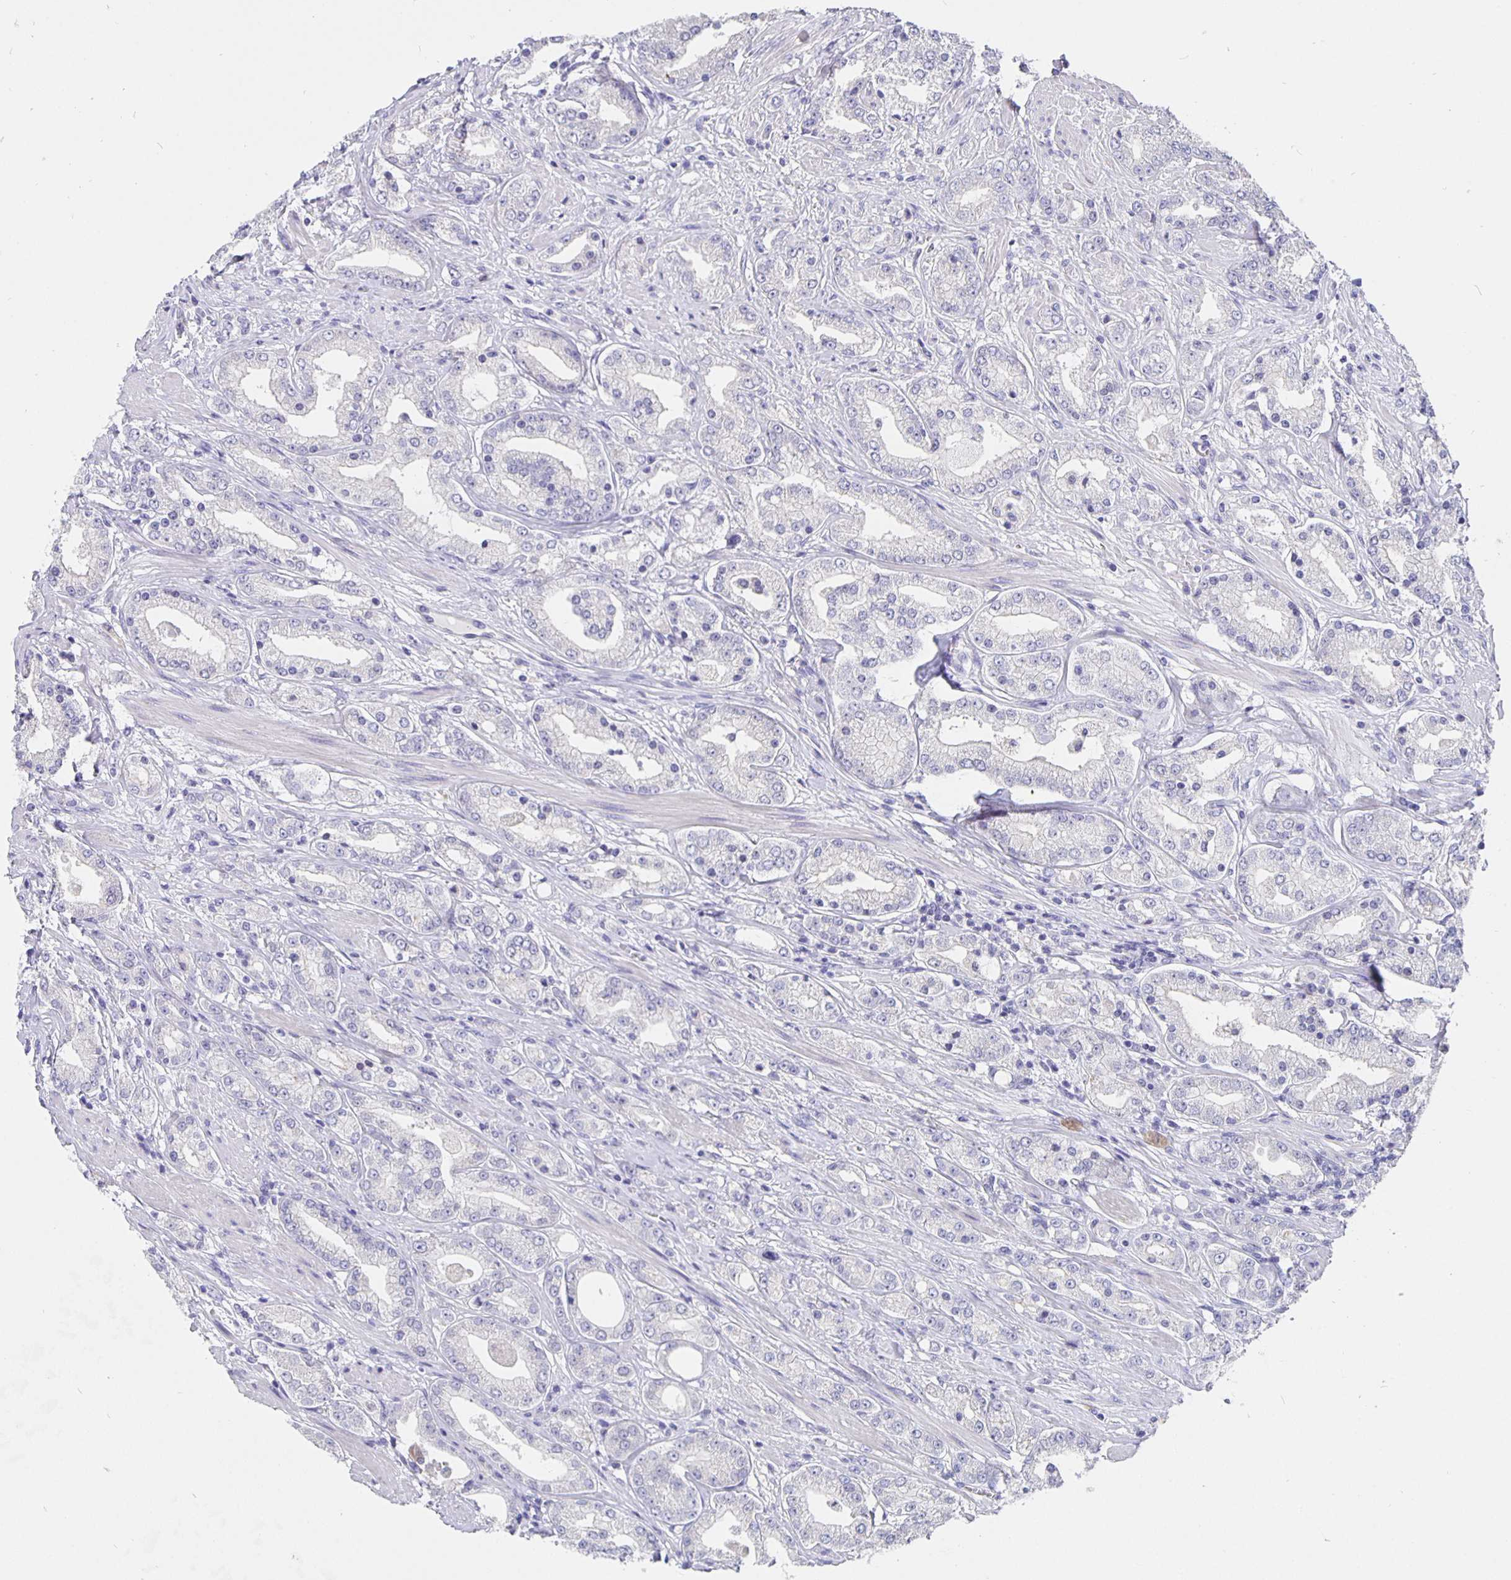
{"staining": {"intensity": "negative", "quantity": "none", "location": "none"}, "tissue": "prostate cancer", "cell_type": "Tumor cells", "image_type": "cancer", "snomed": [{"axis": "morphology", "description": "Adenocarcinoma, High grade"}, {"axis": "topography", "description": "Prostate"}], "caption": "DAB immunohistochemical staining of human prostate cancer demonstrates no significant positivity in tumor cells.", "gene": "CFAP74", "patient": {"sex": "male", "age": 67}}